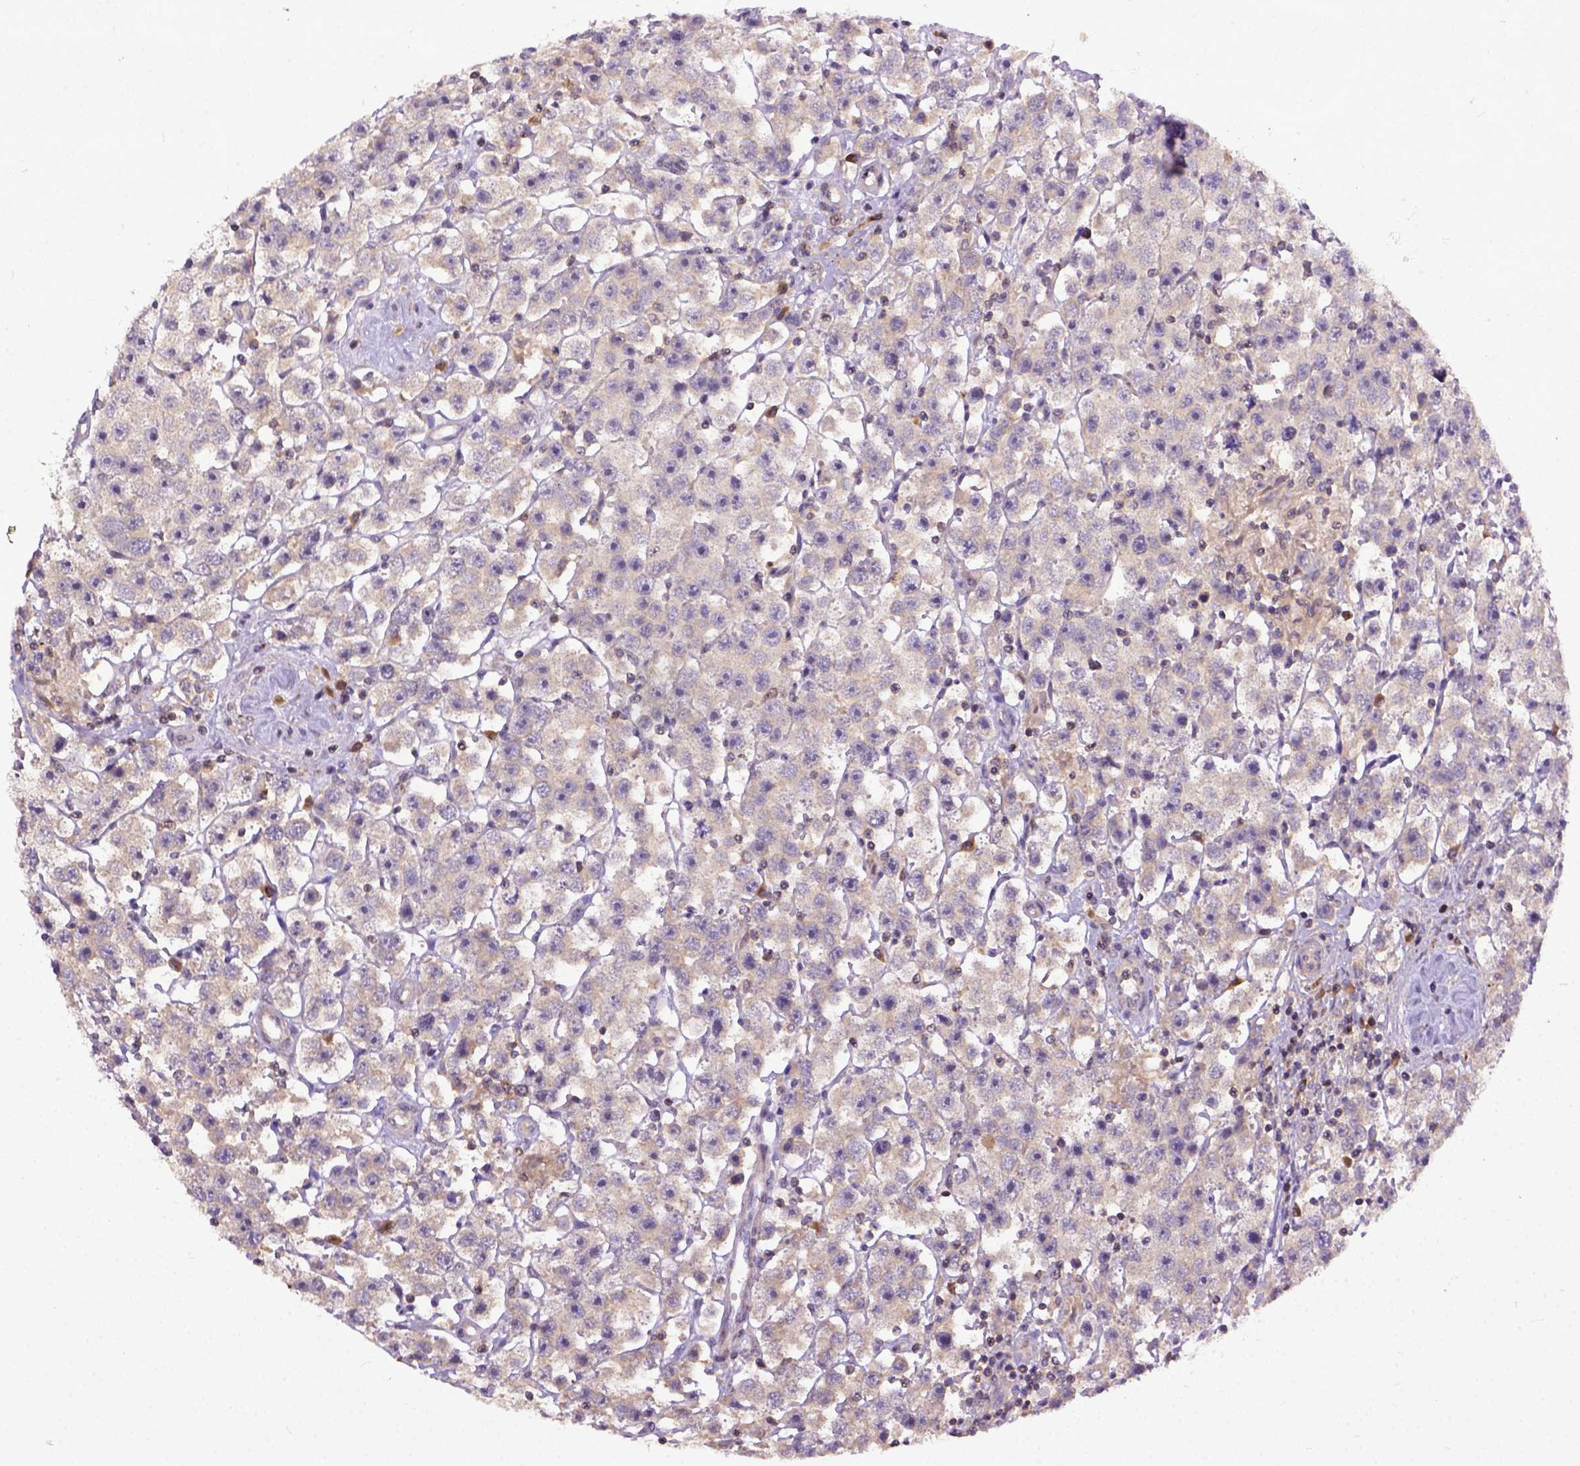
{"staining": {"intensity": "weak", "quantity": "<25%", "location": "cytoplasmic/membranous"}, "tissue": "testis cancer", "cell_type": "Tumor cells", "image_type": "cancer", "snomed": [{"axis": "morphology", "description": "Seminoma, NOS"}, {"axis": "topography", "description": "Testis"}], "caption": "Testis cancer stained for a protein using IHC displays no positivity tumor cells.", "gene": "CPNE1", "patient": {"sex": "male", "age": 45}}